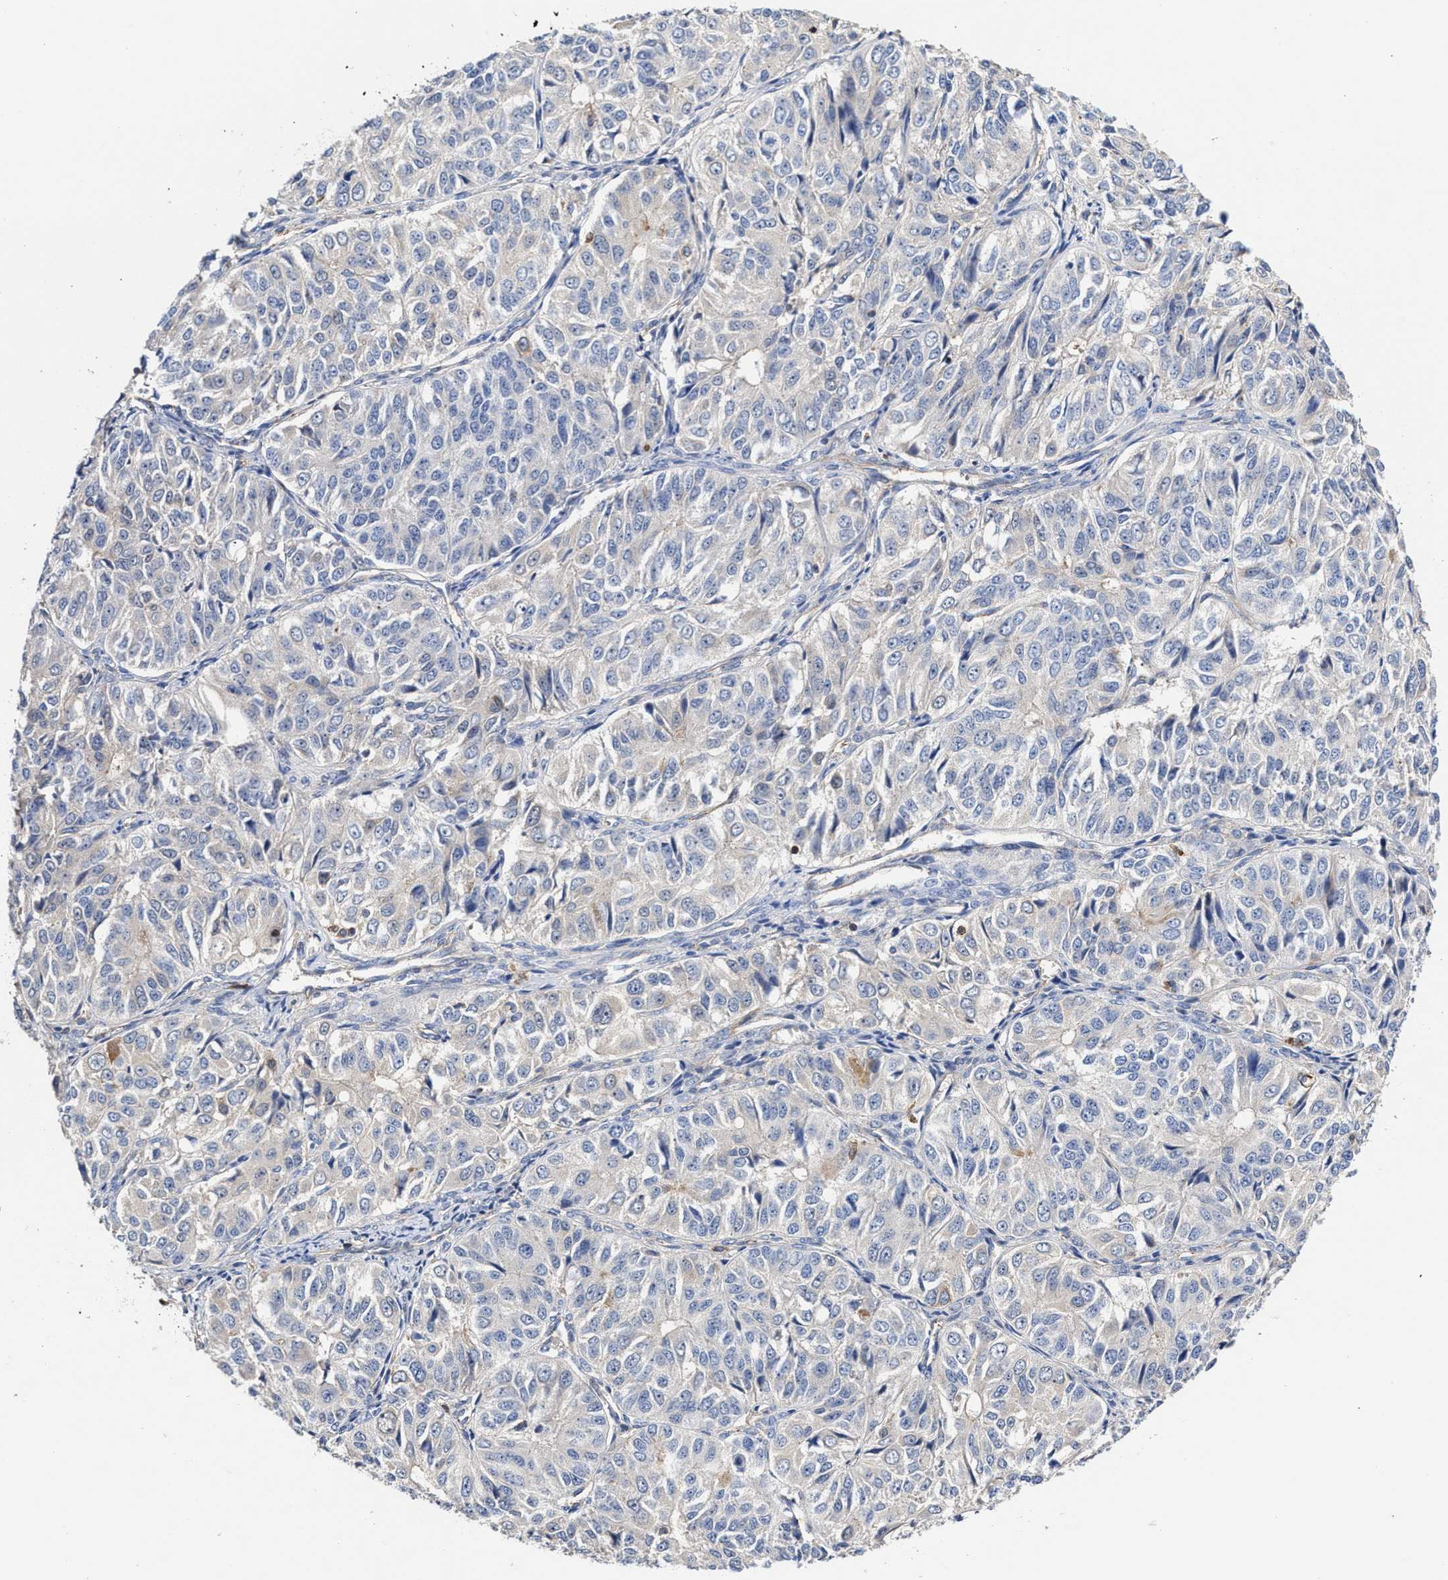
{"staining": {"intensity": "negative", "quantity": "none", "location": "none"}, "tissue": "ovarian cancer", "cell_type": "Tumor cells", "image_type": "cancer", "snomed": [{"axis": "morphology", "description": "Carcinoma, endometroid"}, {"axis": "topography", "description": "Ovary"}], "caption": "This is a histopathology image of IHC staining of endometroid carcinoma (ovarian), which shows no positivity in tumor cells.", "gene": "HS3ST5", "patient": {"sex": "female", "age": 51}}